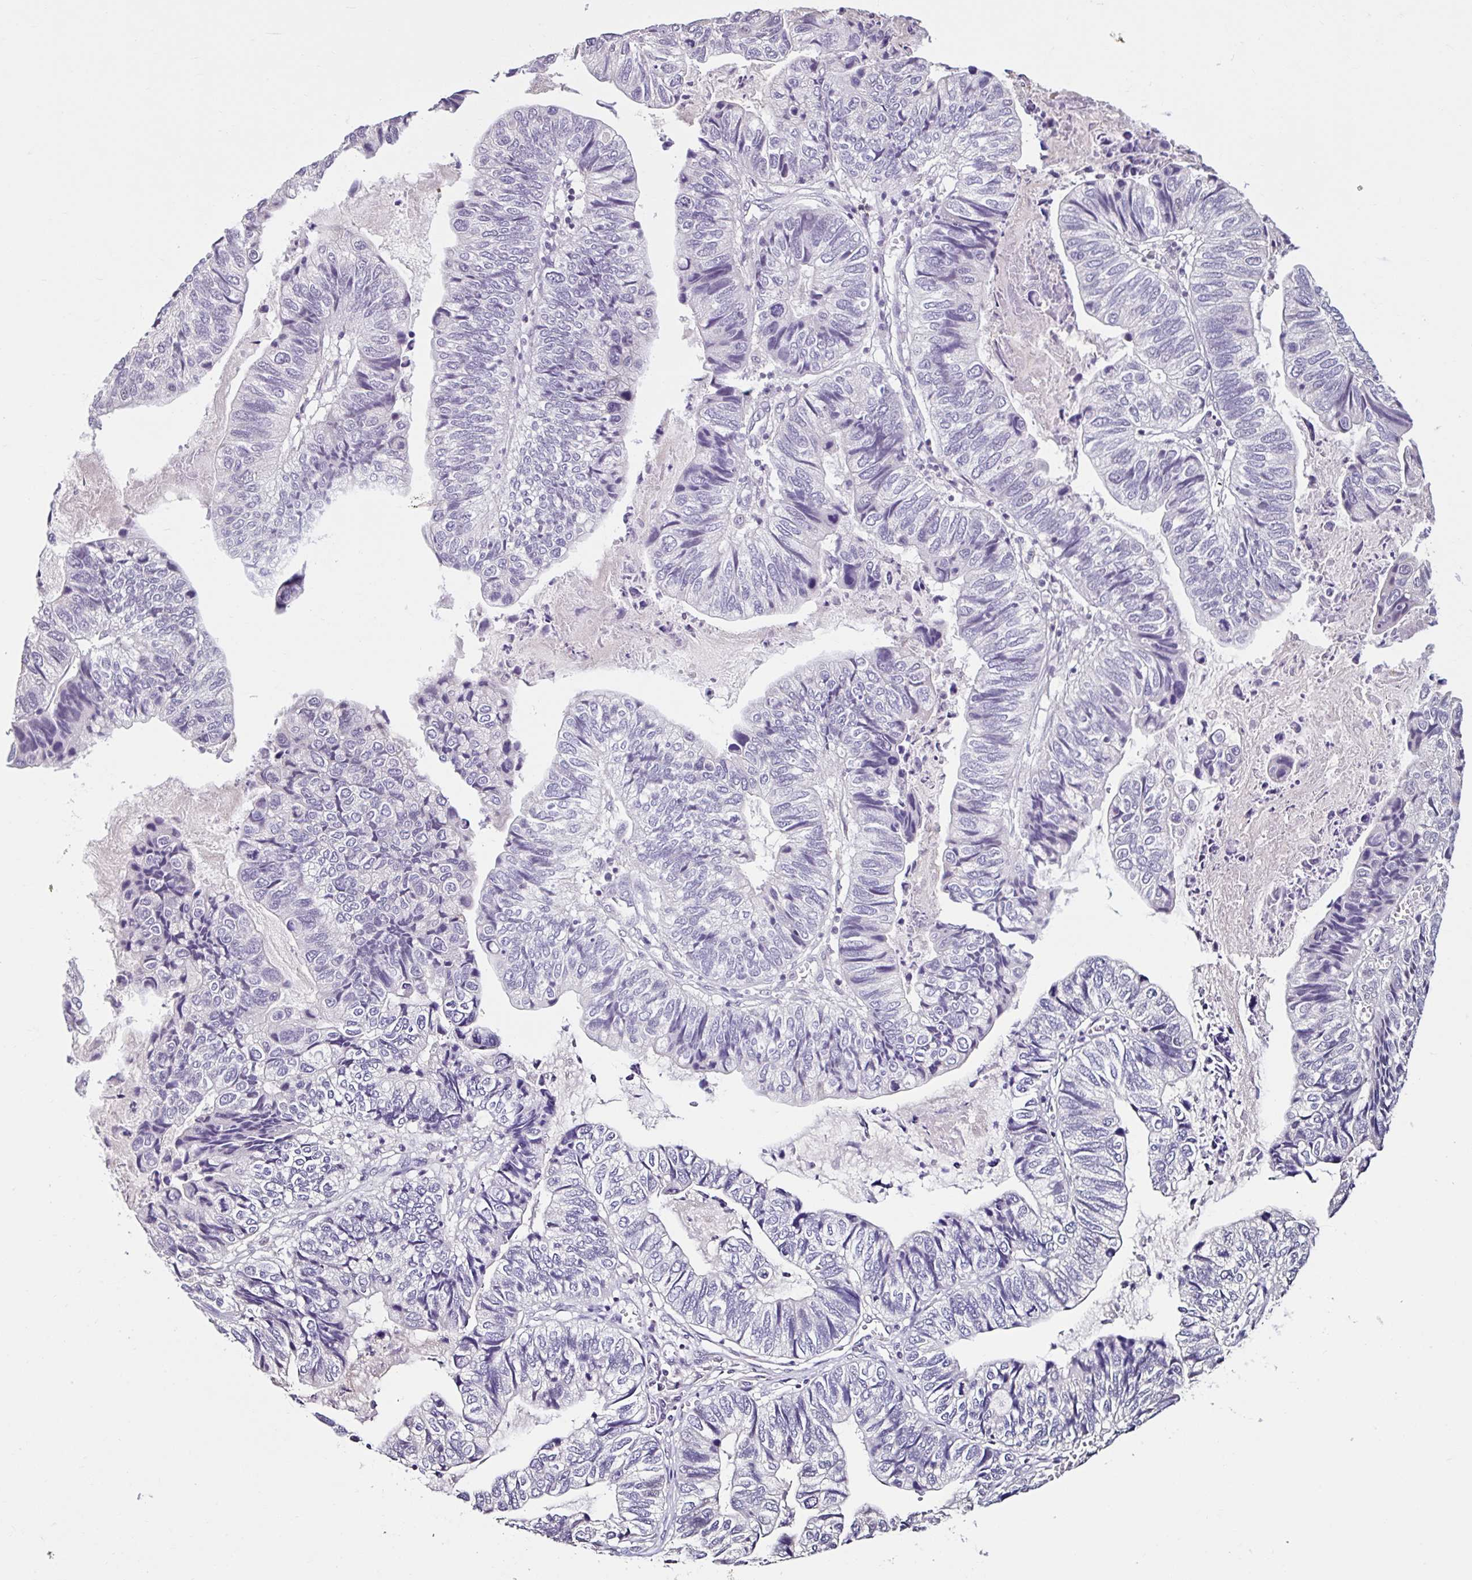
{"staining": {"intensity": "negative", "quantity": "none", "location": "none"}, "tissue": "stomach cancer", "cell_type": "Tumor cells", "image_type": "cancer", "snomed": [{"axis": "morphology", "description": "Adenocarcinoma, NOS"}, {"axis": "topography", "description": "Stomach, upper"}], "caption": "Immunohistochemistry (IHC) image of neoplastic tissue: human stomach cancer (adenocarcinoma) stained with DAB exhibits no significant protein expression in tumor cells.", "gene": "CDH19", "patient": {"sex": "female", "age": 67}}